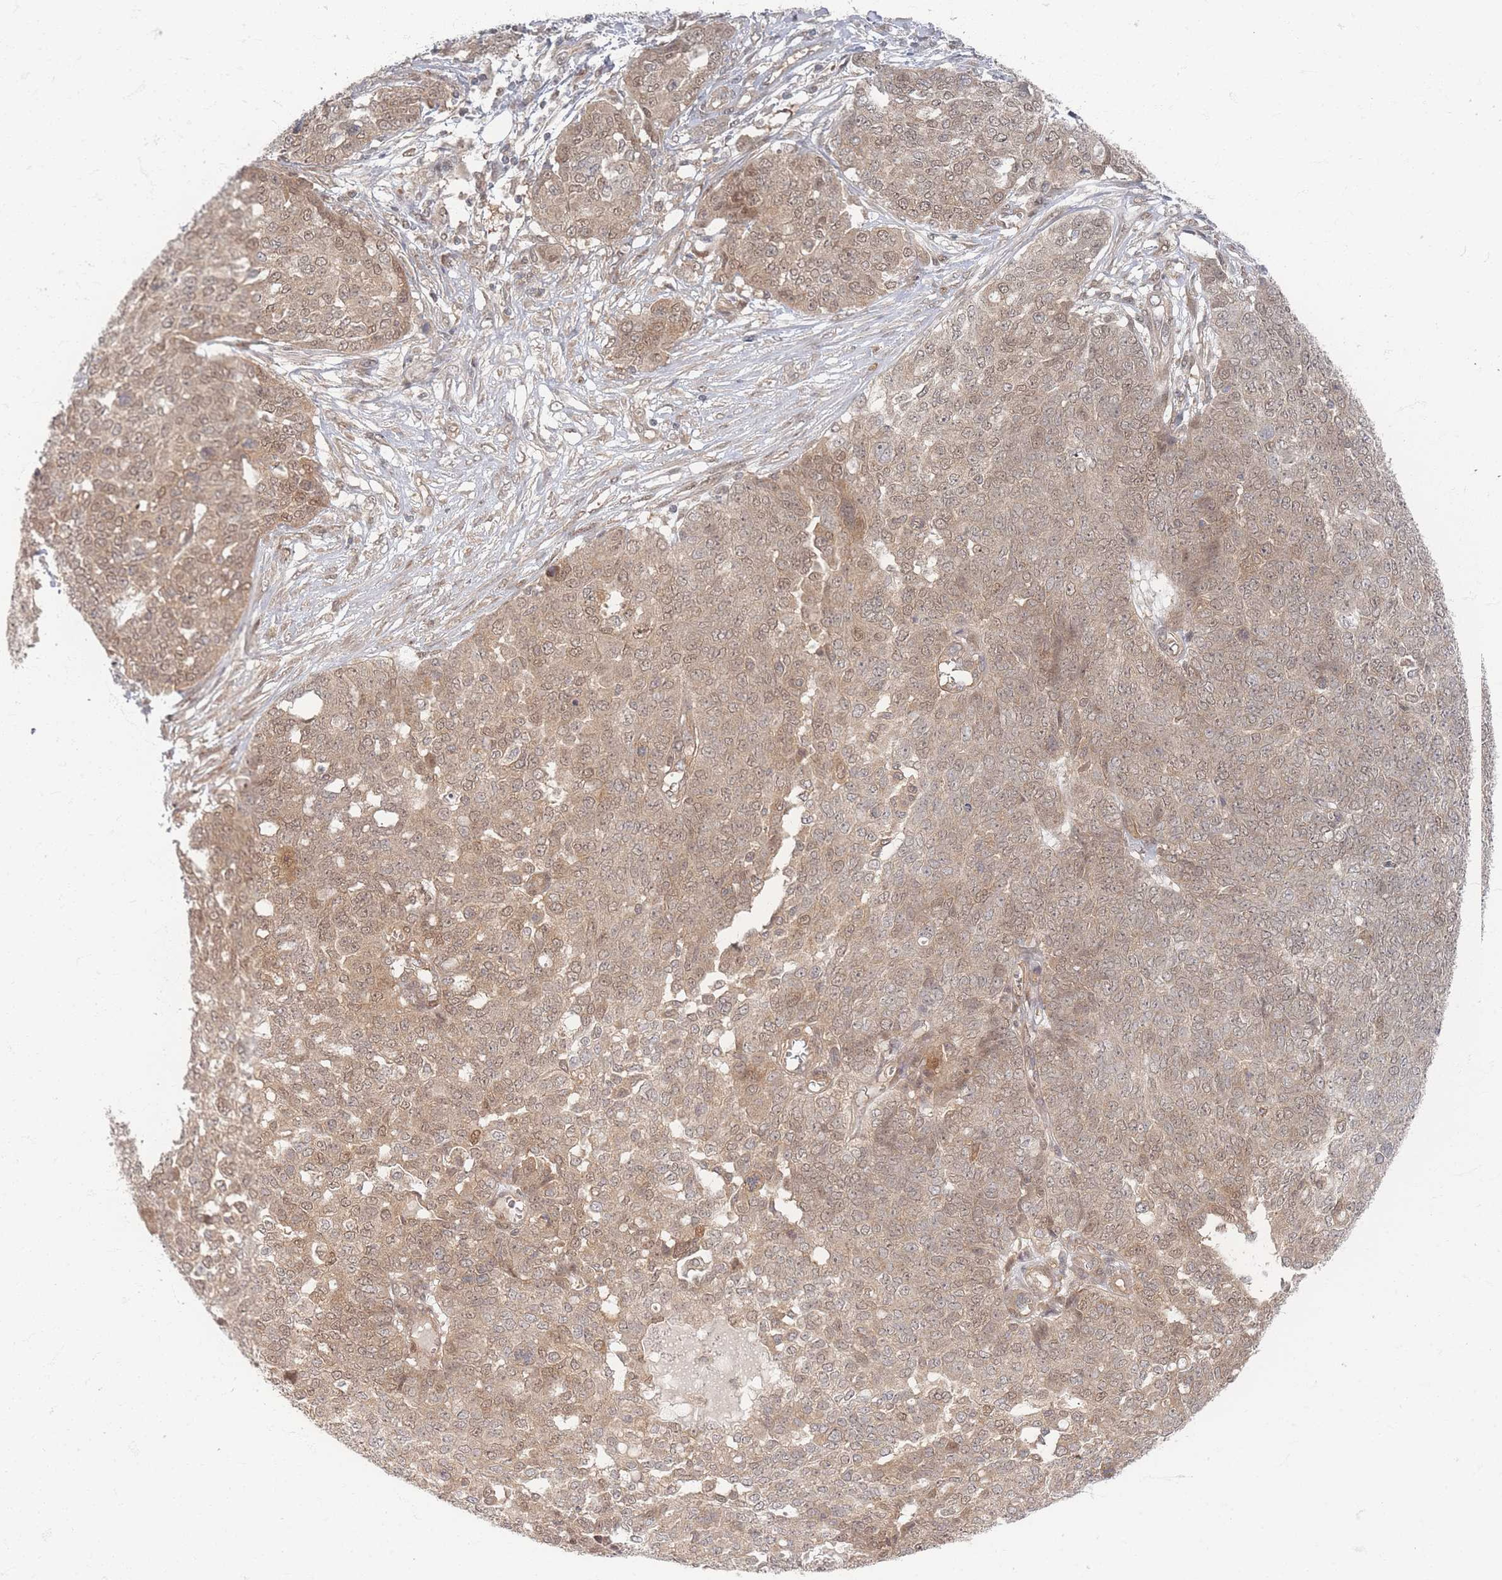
{"staining": {"intensity": "weak", "quantity": ">75%", "location": "cytoplasmic/membranous,nuclear"}, "tissue": "ovarian cancer", "cell_type": "Tumor cells", "image_type": "cancer", "snomed": [{"axis": "morphology", "description": "Cystadenocarcinoma, serous, NOS"}, {"axis": "topography", "description": "Soft tissue"}, {"axis": "topography", "description": "Ovary"}], "caption": "This histopathology image demonstrates immunohistochemistry (IHC) staining of human ovarian cancer (serous cystadenocarcinoma), with low weak cytoplasmic/membranous and nuclear staining in about >75% of tumor cells.", "gene": "PSMD9", "patient": {"sex": "female", "age": 57}}